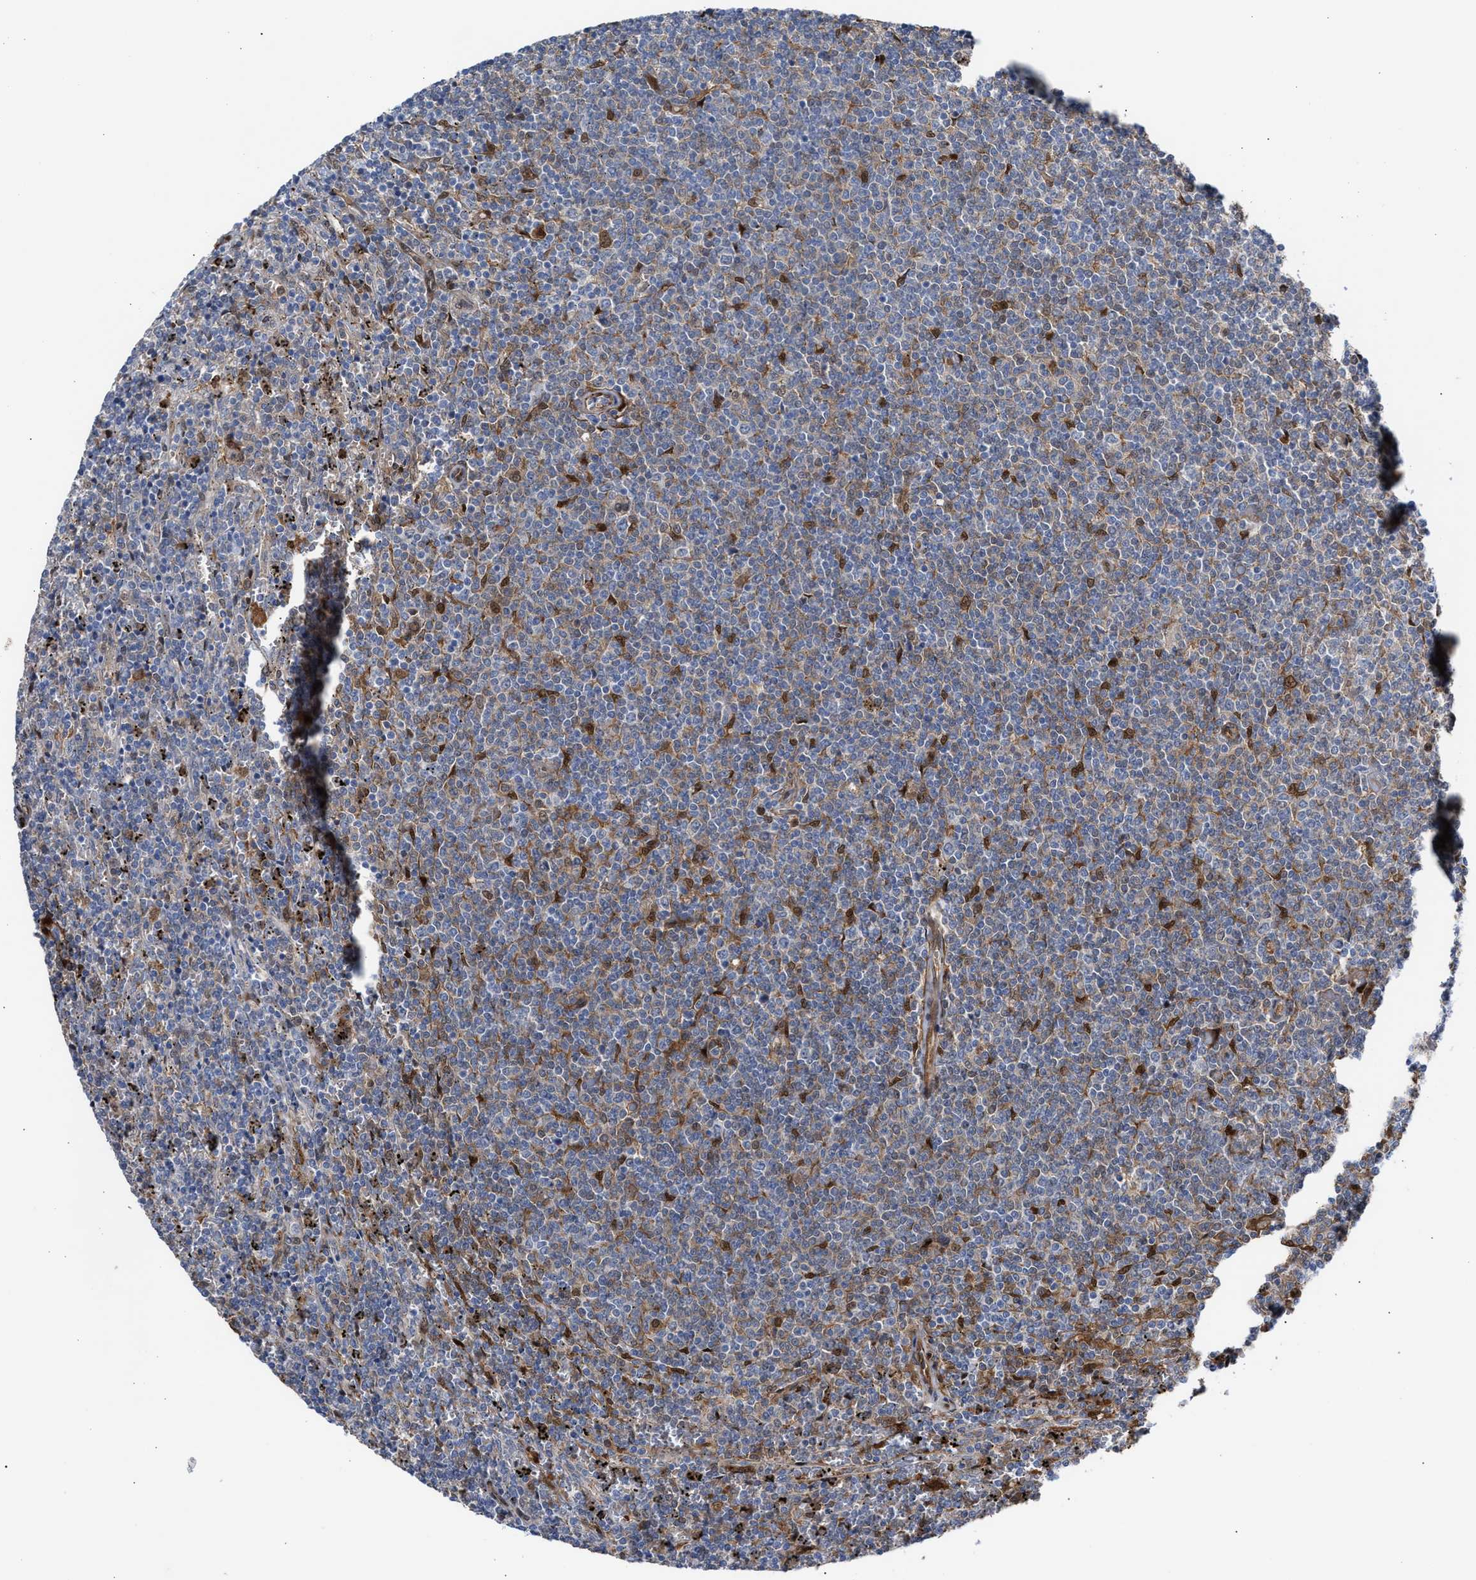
{"staining": {"intensity": "weak", "quantity": "<25%", "location": "cytoplasmic/membranous"}, "tissue": "lymphoma", "cell_type": "Tumor cells", "image_type": "cancer", "snomed": [{"axis": "morphology", "description": "Malignant lymphoma, non-Hodgkin's type, Low grade"}, {"axis": "topography", "description": "Spleen"}], "caption": "Micrograph shows no significant protein staining in tumor cells of malignant lymphoma, non-Hodgkin's type (low-grade). (DAB (3,3'-diaminobenzidine) IHC with hematoxylin counter stain).", "gene": "TP53I3", "patient": {"sex": "female", "age": 50}}